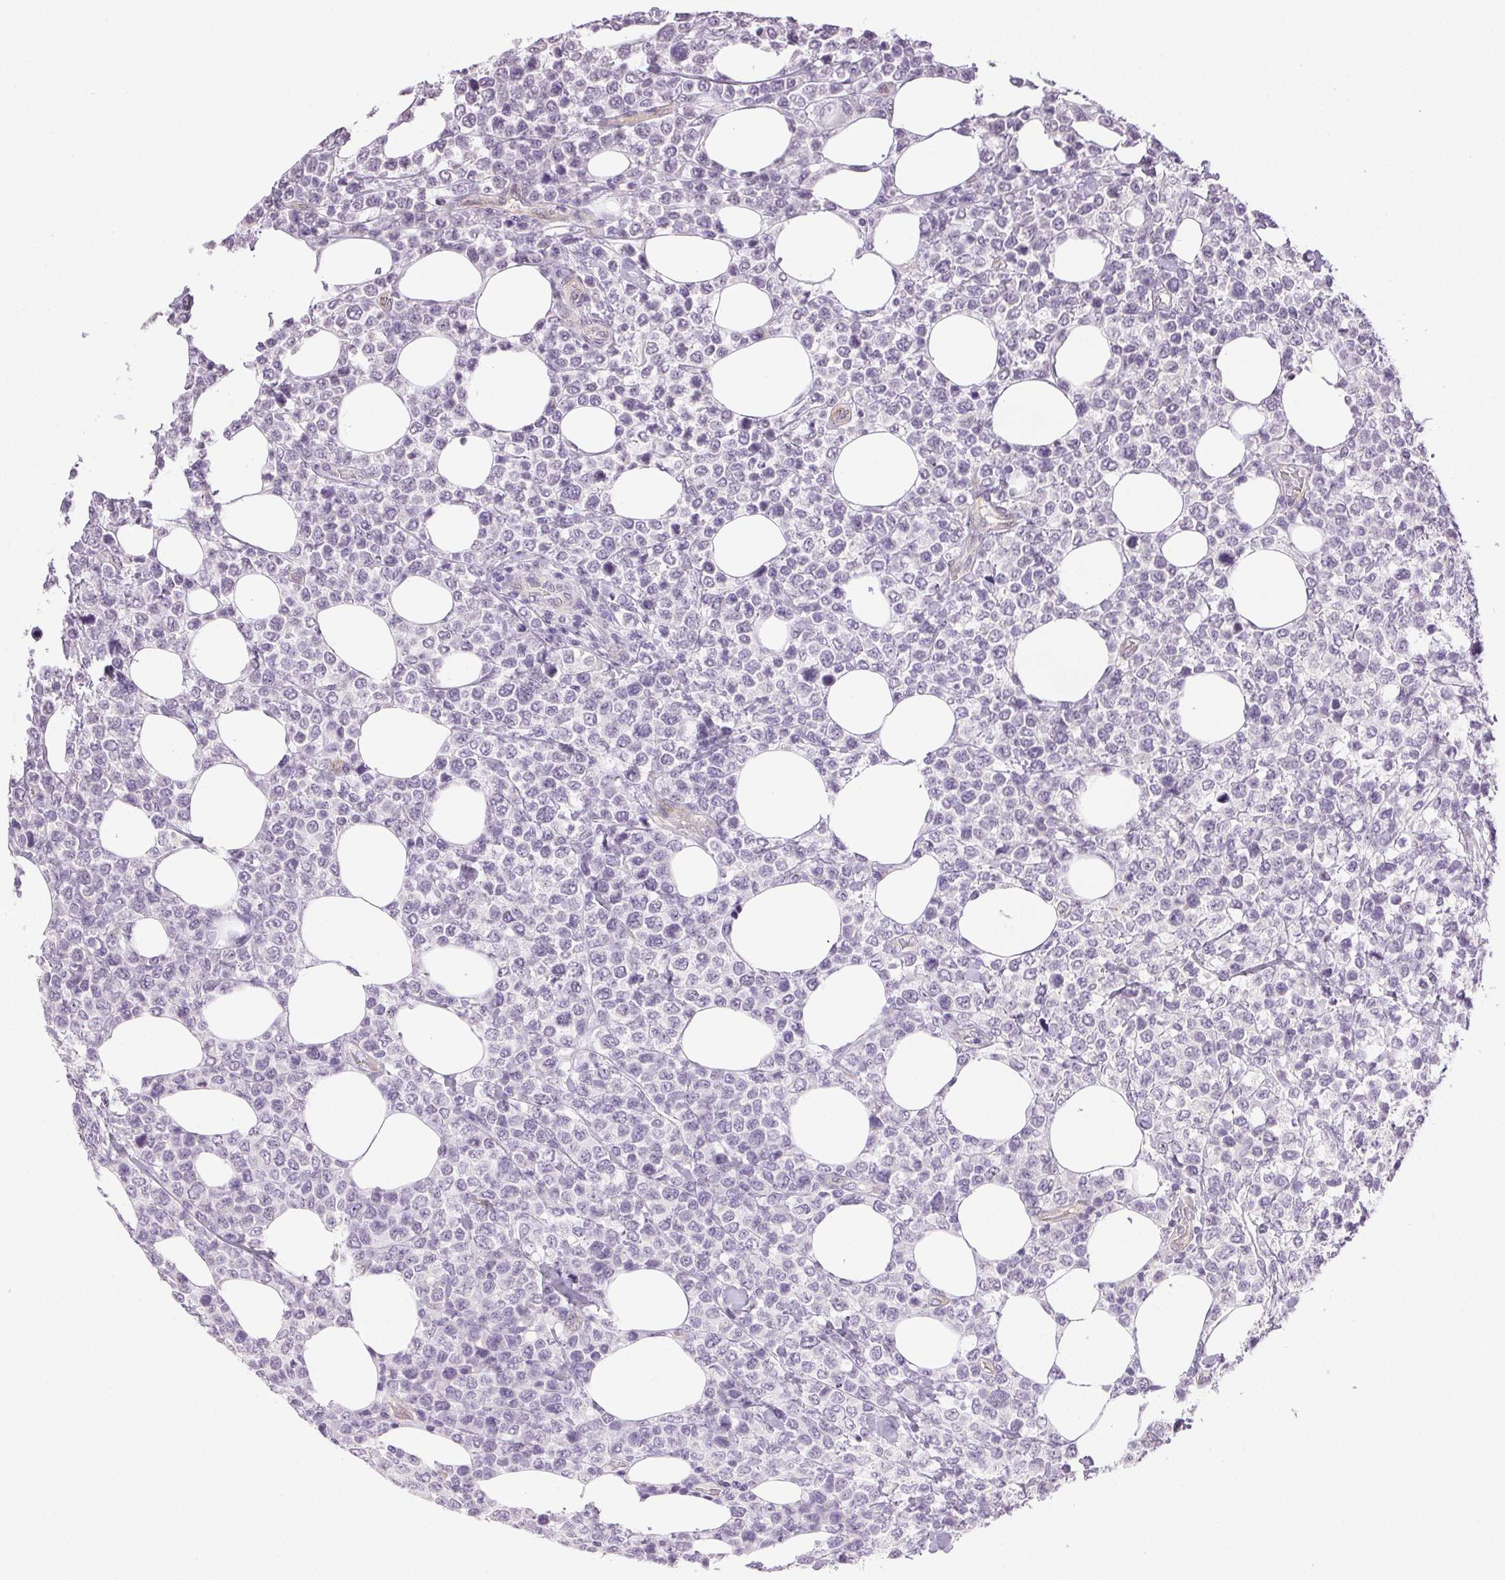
{"staining": {"intensity": "negative", "quantity": "none", "location": "none"}, "tissue": "lymphoma", "cell_type": "Tumor cells", "image_type": "cancer", "snomed": [{"axis": "morphology", "description": "Malignant lymphoma, non-Hodgkin's type, High grade"}, {"axis": "topography", "description": "Soft tissue"}], "caption": "Malignant lymphoma, non-Hodgkin's type (high-grade) stained for a protein using immunohistochemistry (IHC) shows no staining tumor cells.", "gene": "PLCB1", "patient": {"sex": "female", "age": 56}}